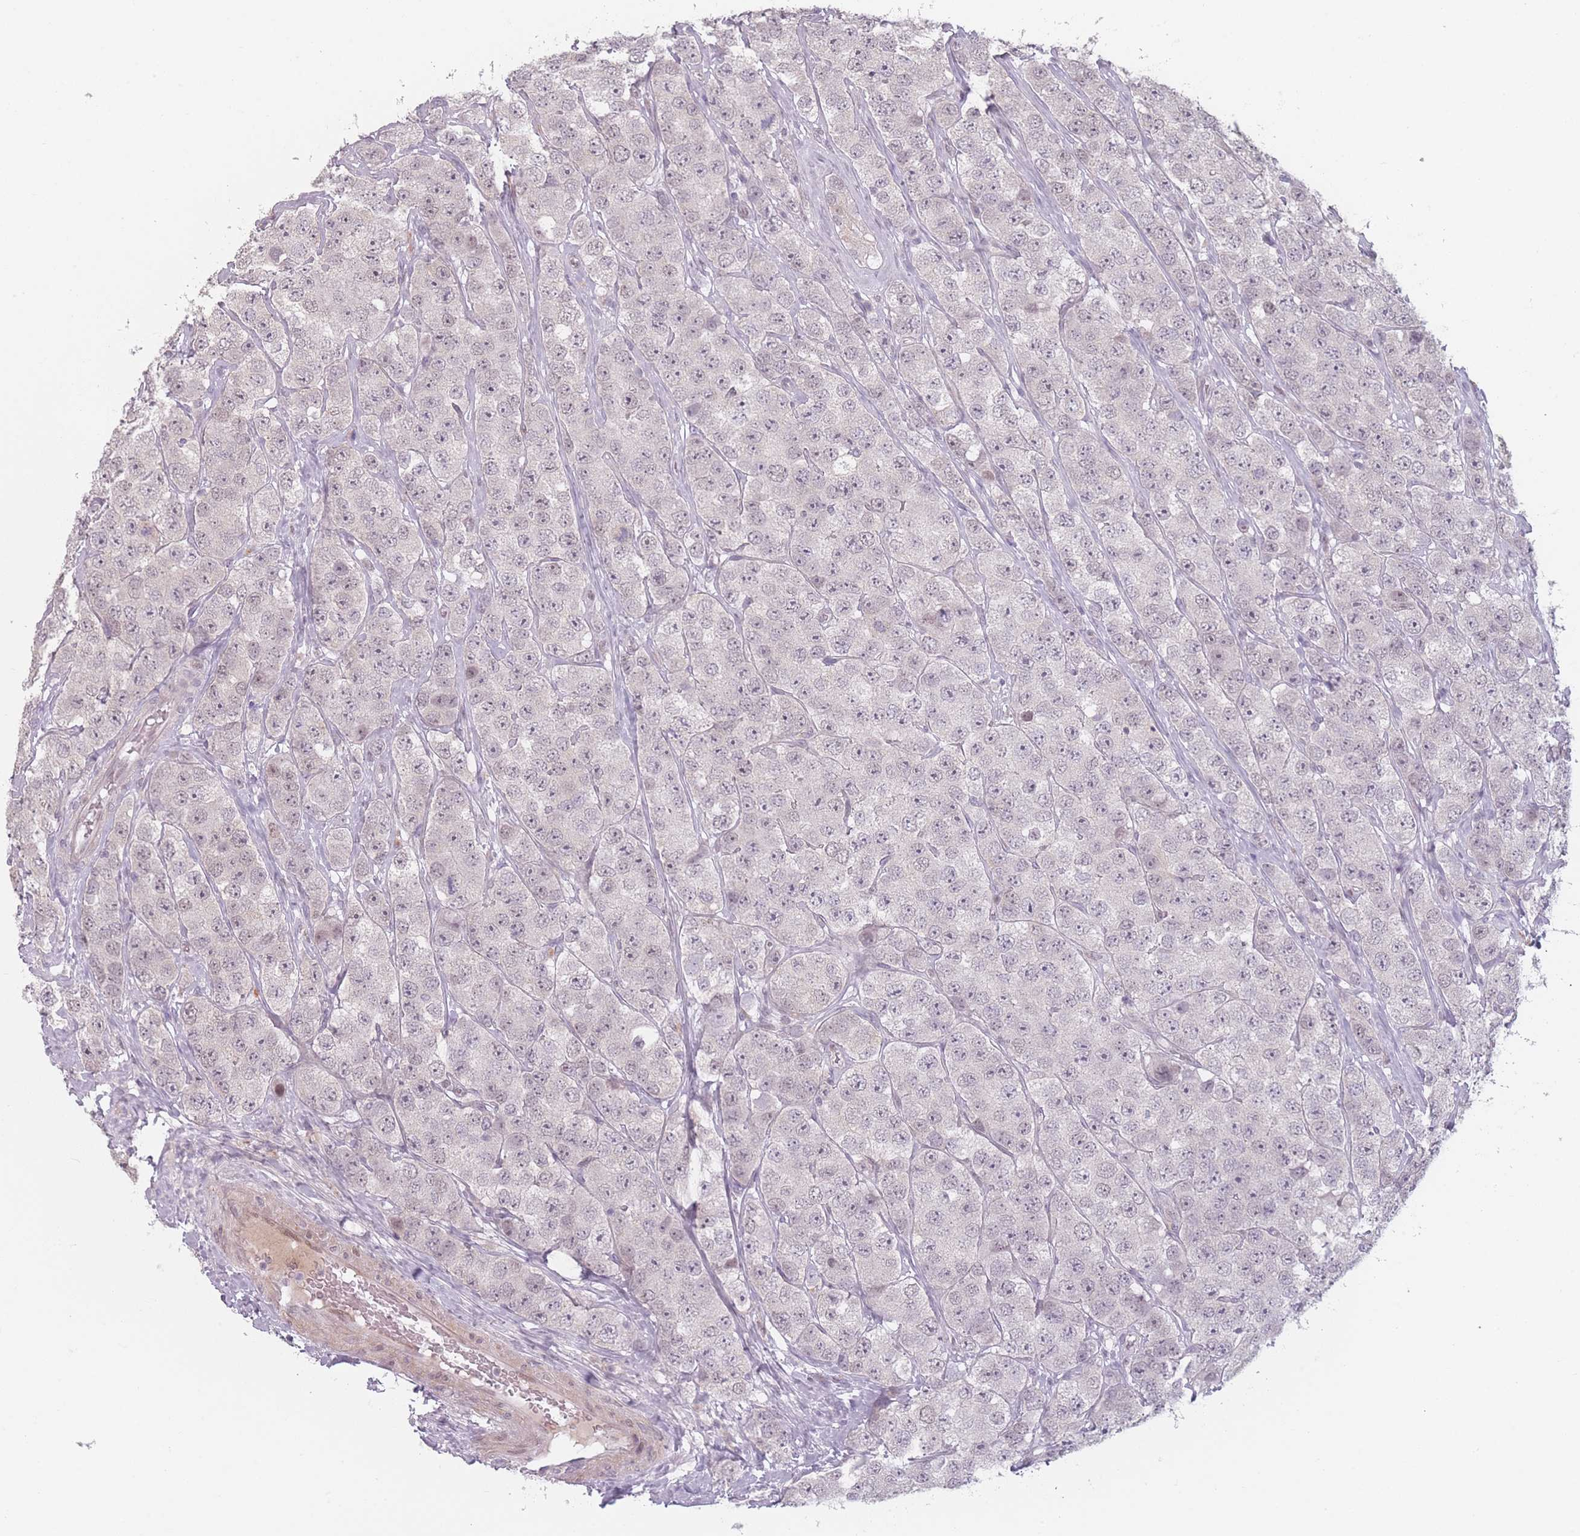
{"staining": {"intensity": "negative", "quantity": "none", "location": "none"}, "tissue": "testis cancer", "cell_type": "Tumor cells", "image_type": "cancer", "snomed": [{"axis": "morphology", "description": "Seminoma, NOS"}, {"axis": "topography", "description": "Testis"}], "caption": "IHC image of human testis cancer (seminoma) stained for a protein (brown), which reveals no staining in tumor cells.", "gene": "OR10C1", "patient": {"sex": "male", "age": 28}}